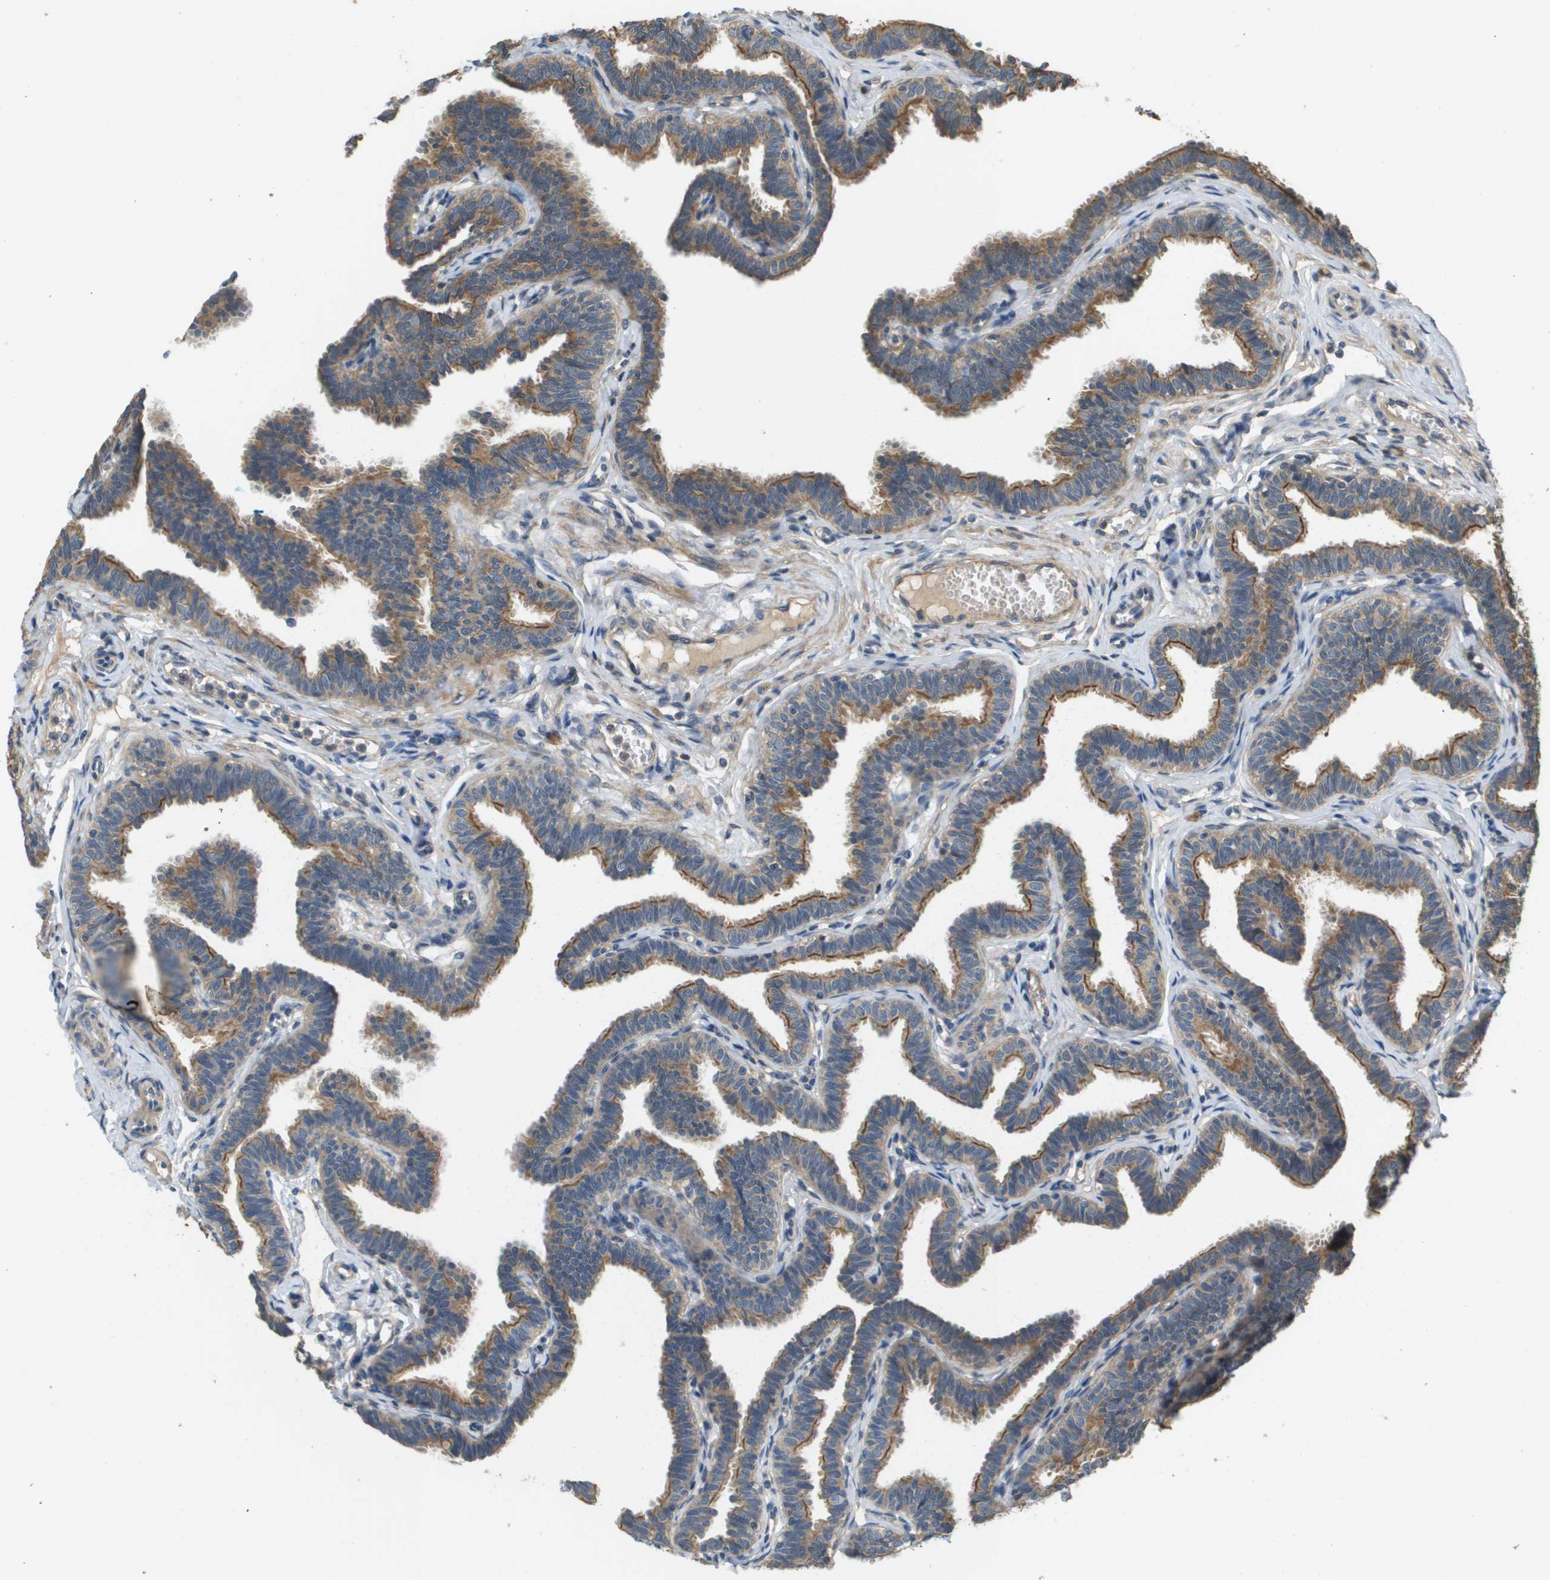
{"staining": {"intensity": "moderate", "quantity": "25%-75%", "location": "cytoplasmic/membranous"}, "tissue": "fallopian tube", "cell_type": "Glandular cells", "image_type": "normal", "snomed": [{"axis": "morphology", "description": "Normal tissue, NOS"}, {"axis": "topography", "description": "Fallopian tube"}, {"axis": "topography", "description": "Ovary"}], "caption": "IHC histopathology image of benign human fallopian tube stained for a protein (brown), which shows medium levels of moderate cytoplasmic/membranous positivity in about 25%-75% of glandular cells.", "gene": "KRT23", "patient": {"sex": "female", "age": 23}}